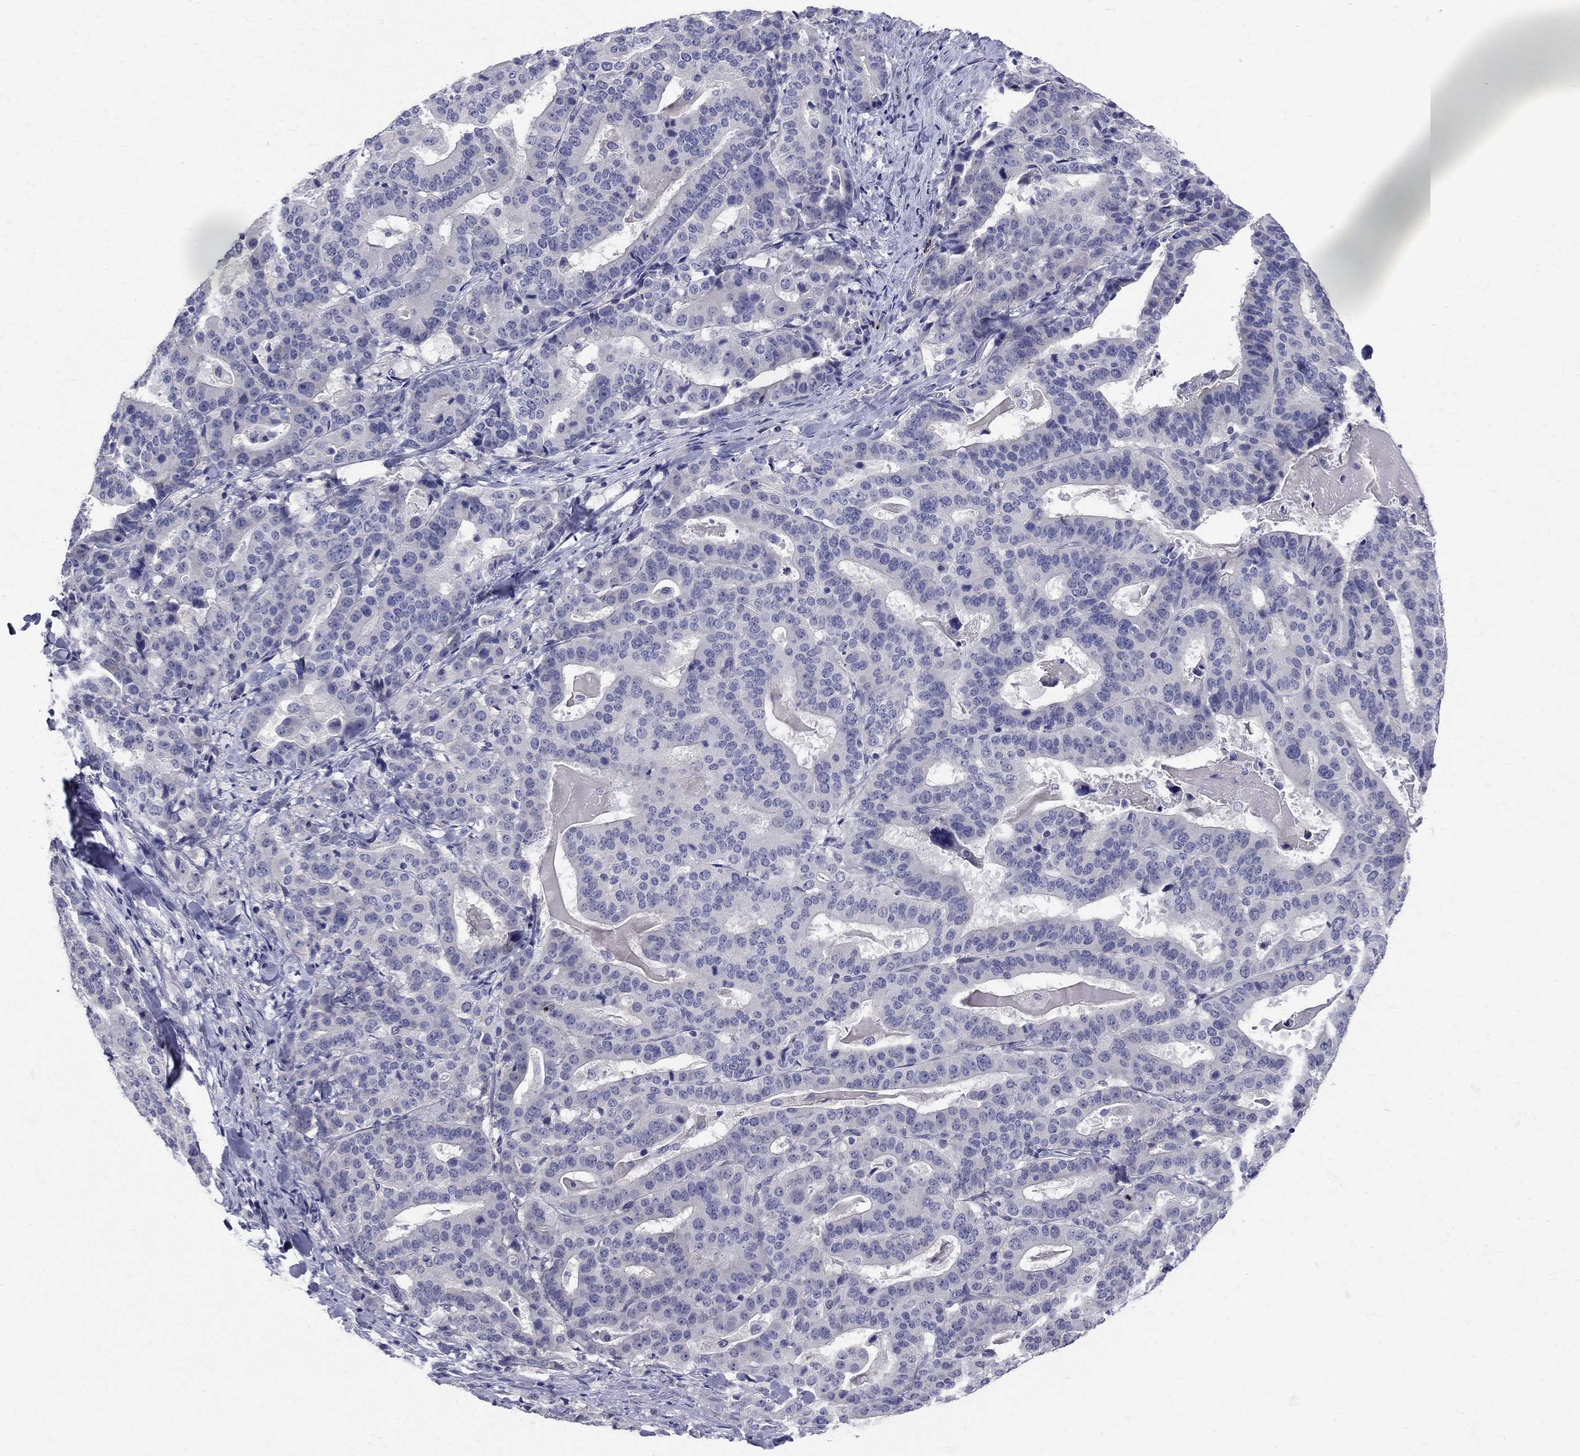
{"staining": {"intensity": "negative", "quantity": "none", "location": "none"}, "tissue": "stomach cancer", "cell_type": "Tumor cells", "image_type": "cancer", "snomed": [{"axis": "morphology", "description": "Adenocarcinoma, NOS"}, {"axis": "topography", "description": "Stomach"}], "caption": "Stomach adenocarcinoma stained for a protein using immunohistochemistry displays no staining tumor cells.", "gene": "TP53TG5", "patient": {"sex": "male", "age": 48}}